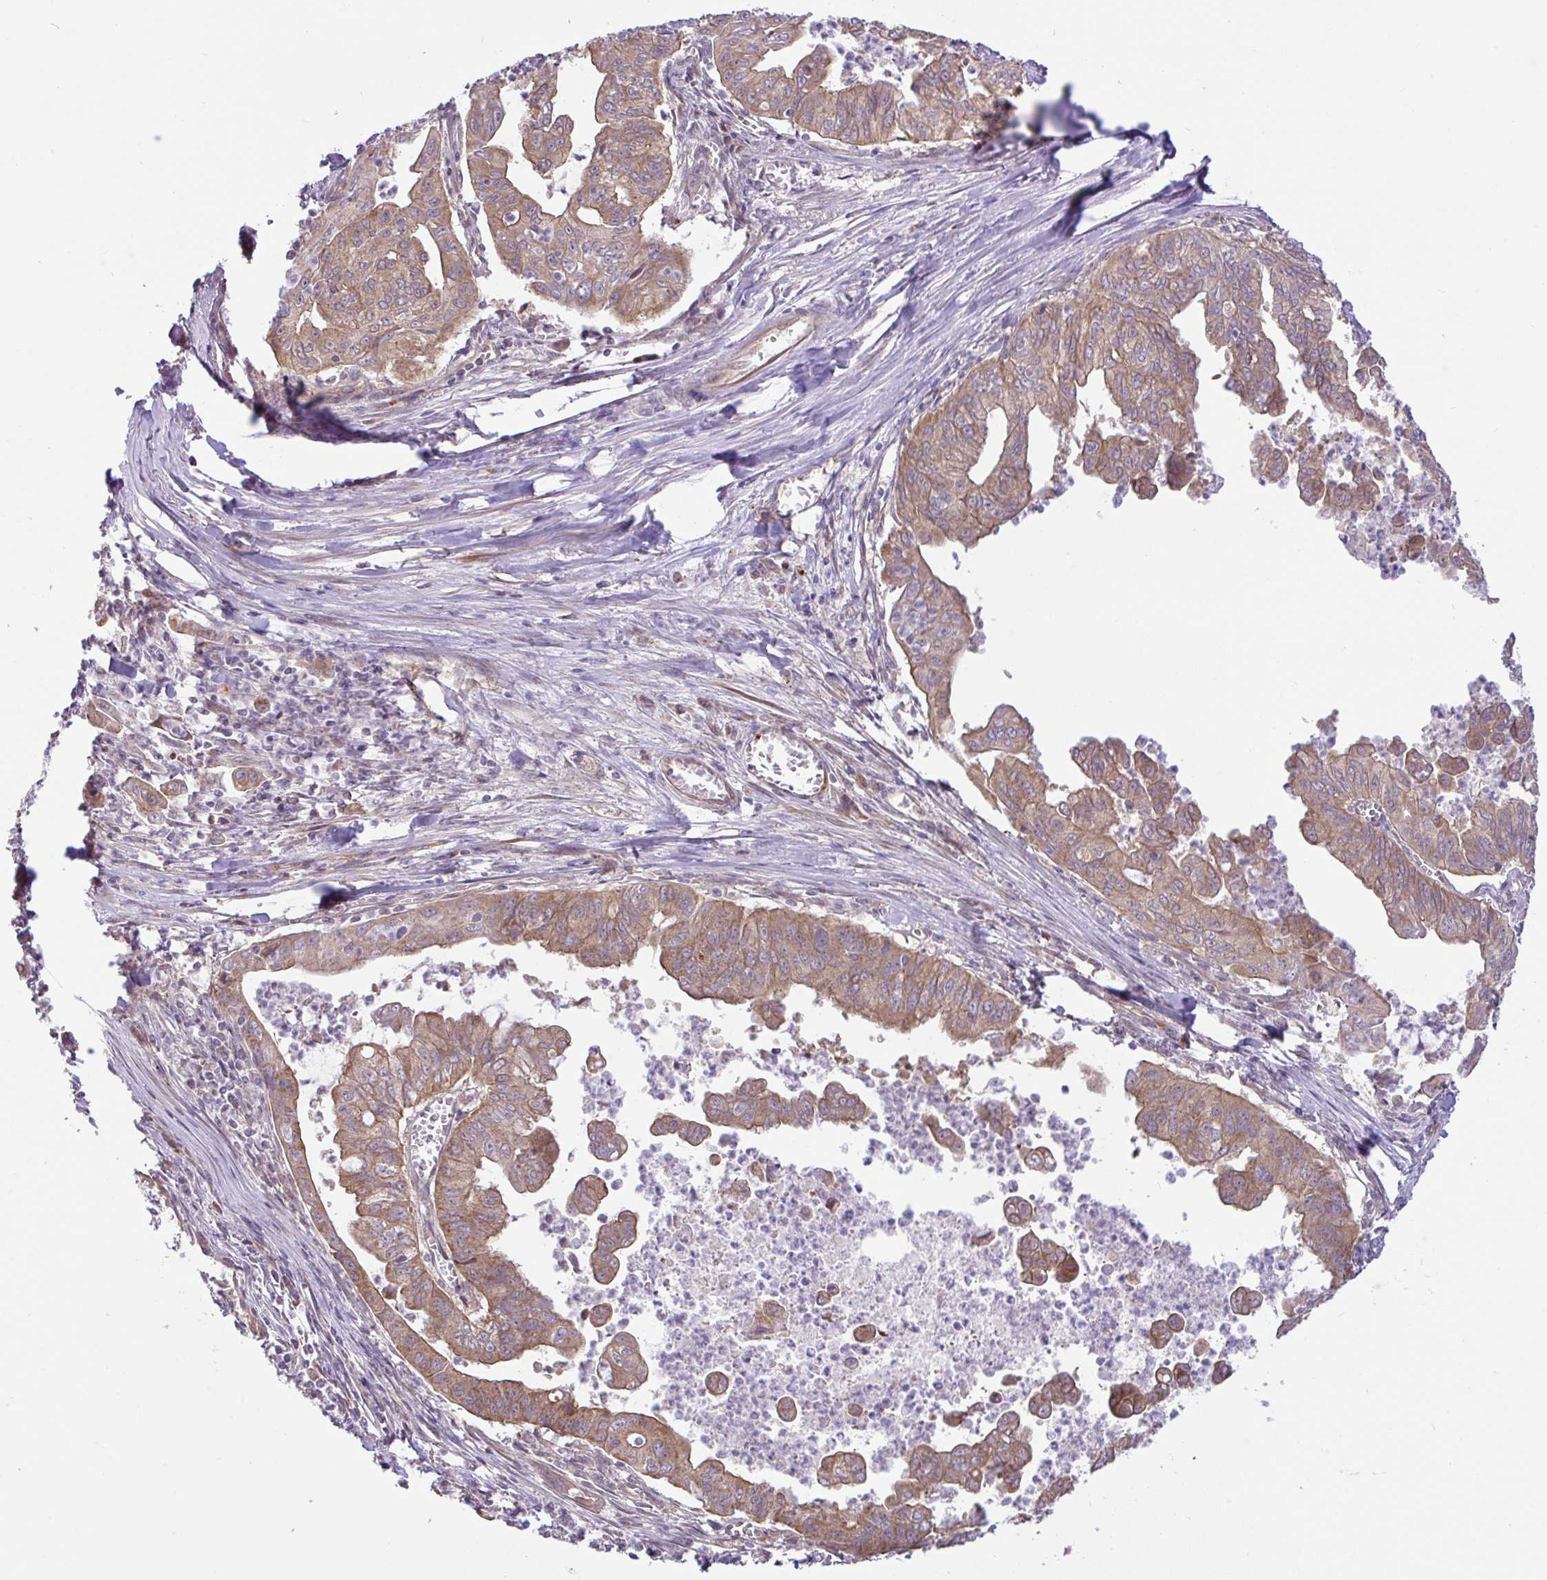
{"staining": {"intensity": "moderate", "quantity": ">75%", "location": "cytoplasmic/membranous"}, "tissue": "stomach cancer", "cell_type": "Tumor cells", "image_type": "cancer", "snomed": [{"axis": "morphology", "description": "Adenocarcinoma, NOS"}, {"axis": "topography", "description": "Stomach, upper"}], "caption": "High-power microscopy captured an immunohistochemistry (IHC) micrograph of adenocarcinoma (stomach), revealing moderate cytoplasmic/membranous positivity in approximately >75% of tumor cells. Using DAB (brown) and hematoxylin (blue) stains, captured at high magnification using brightfield microscopy.", "gene": "DLEU7", "patient": {"sex": "male", "age": 80}}